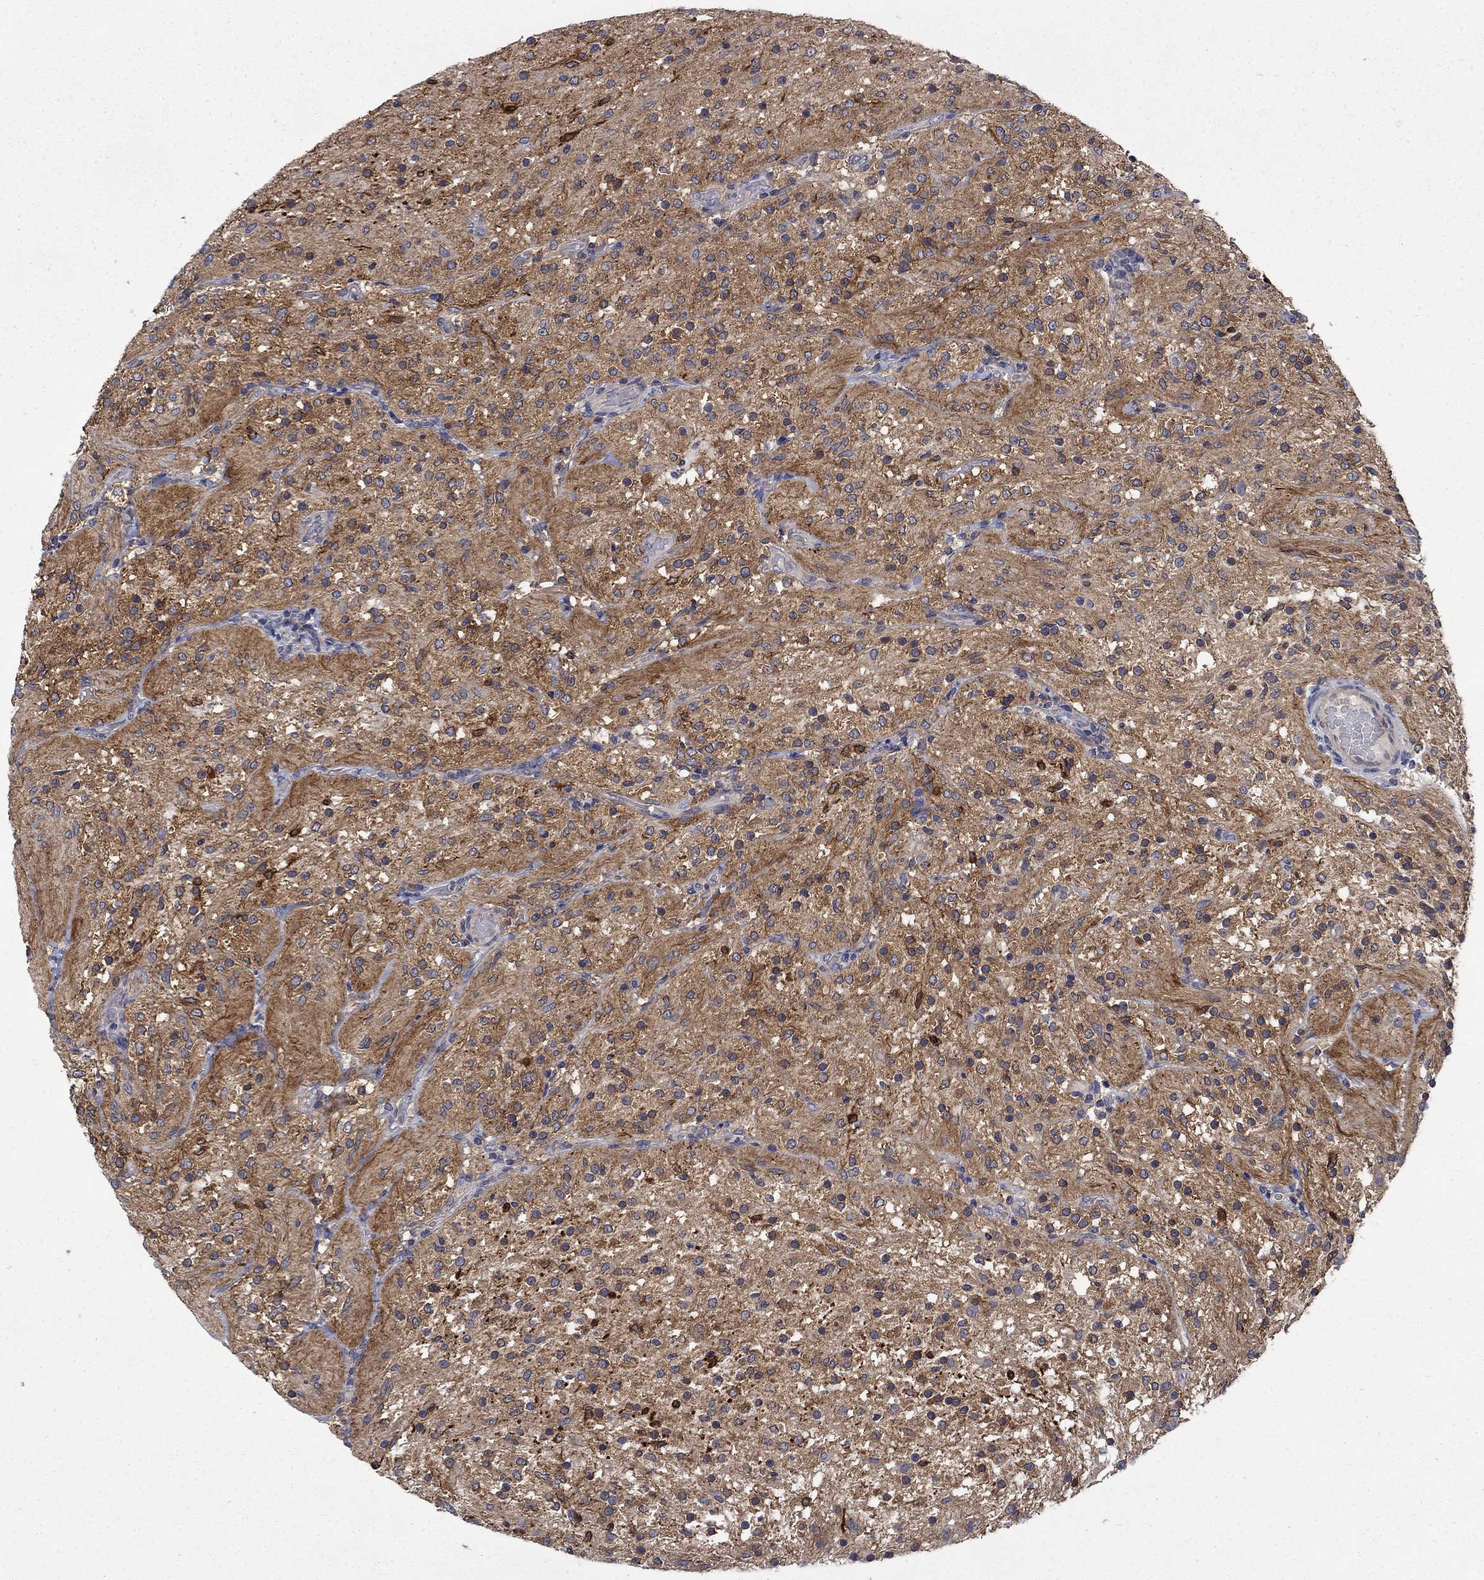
{"staining": {"intensity": "strong", "quantity": "<25%", "location": "cytoplasmic/membranous"}, "tissue": "glioma", "cell_type": "Tumor cells", "image_type": "cancer", "snomed": [{"axis": "morphology", "description": "Glioma, malignant, Low grade"}, {"axis": "topography", "description": "Brain"}], "caption": "The histopathology image reveals immunohistochemical staining of malignant low-grade glioma. There is strong cytoplasmic/membranous expression is identified in approximately <25% of tumor cells. The protein is stained brown, and the nuclei are stained in blue (DAB (3,3'-diaminobenzidine) IHC with brightfield microscopy, high magnification).", "gene": "HSPA12A", "patient": {"sex": "male", "age": 3}}